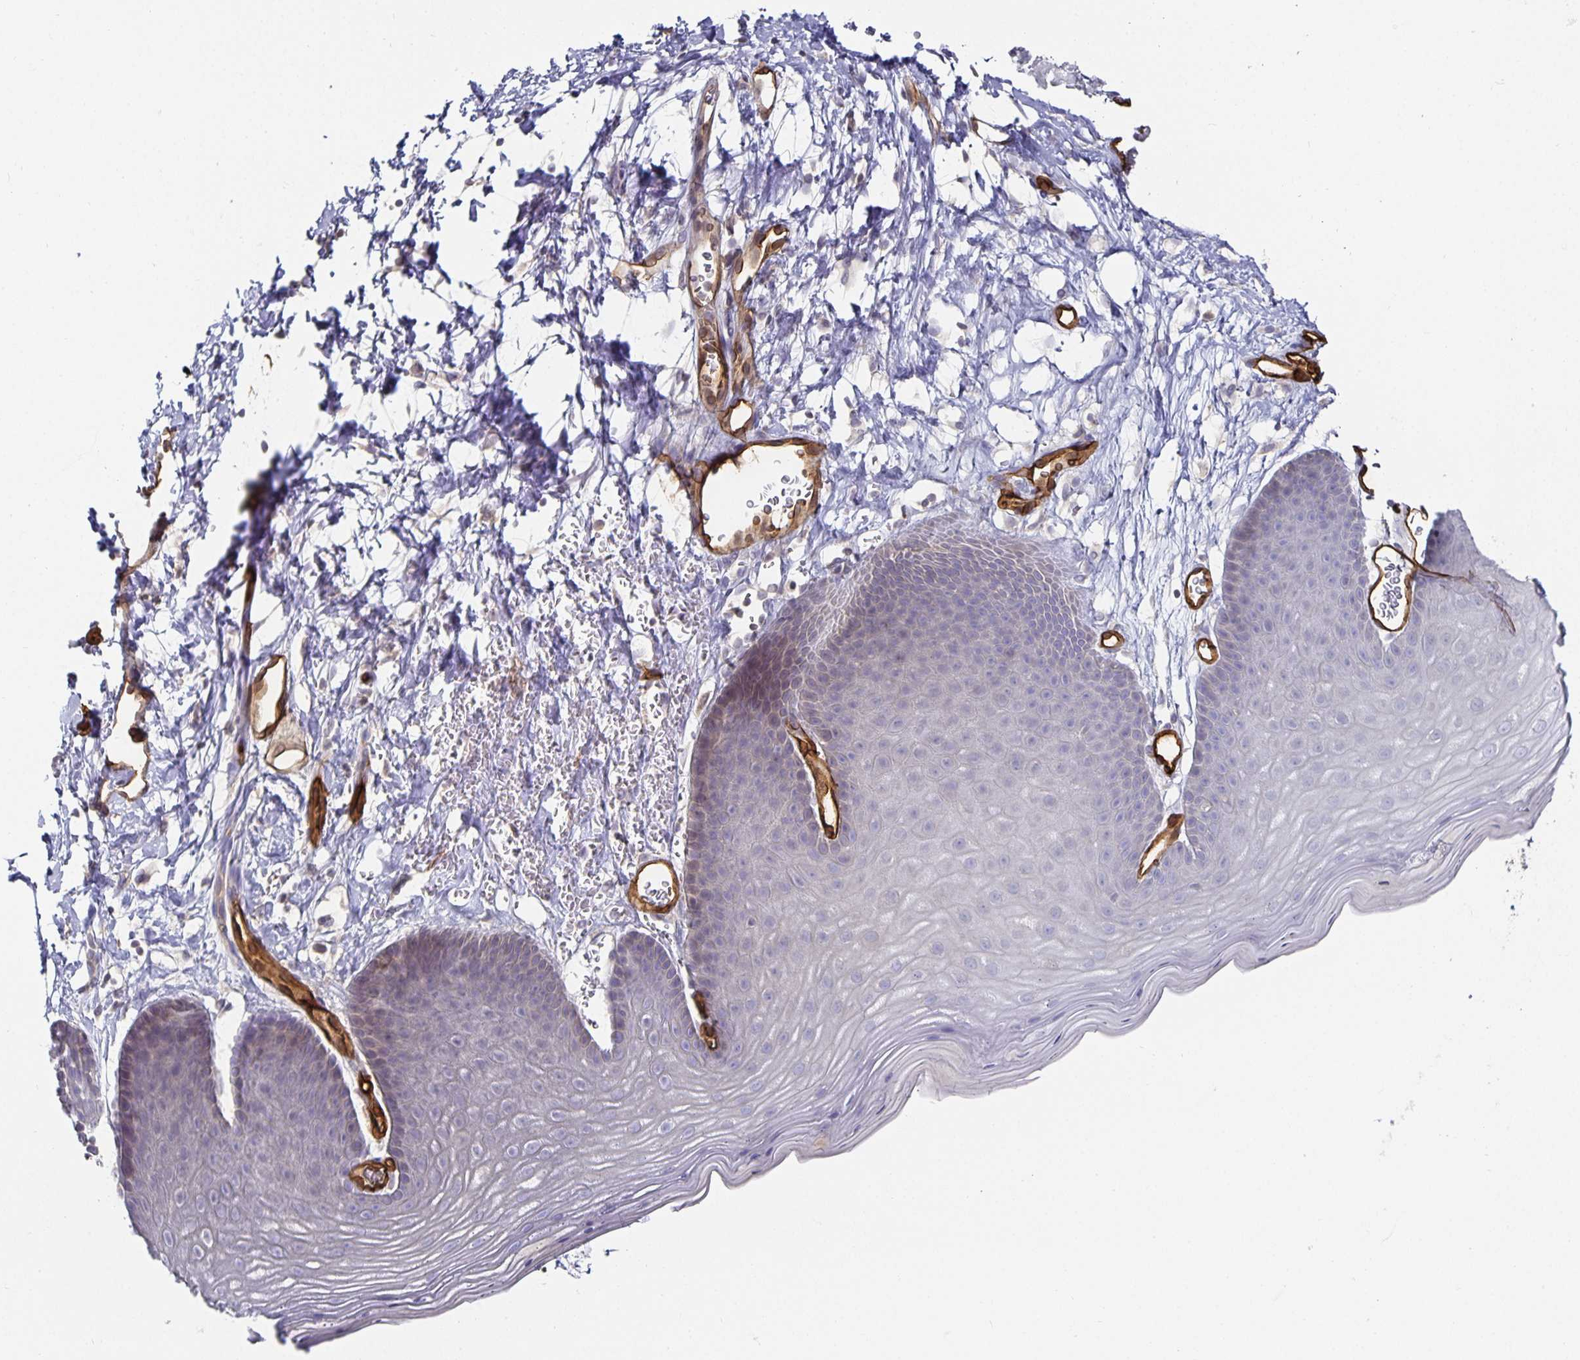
{"staining": {"intensity": "weak", "quantity": "<25%", "location": "cytoplasmic/membranous"}, "tissue": "skin", "cell_type": "Epidermal cells", "image_type": "normal", "snomed": [{"axis": "morphology", "description": "Normal tissue, NOS"}, {"axis": "topography", "description": "Anal"}], "caption": "Immunohistochemistry (IHC) micrograph of benign human skin stained for a protein (brown), which reveals no expression in epidermal cells. (Brightfield microscopy of DAB immunohistochemistry at high magnification).", "gene": "PODXL", "patient": {"sex": "male", "age": 53}}